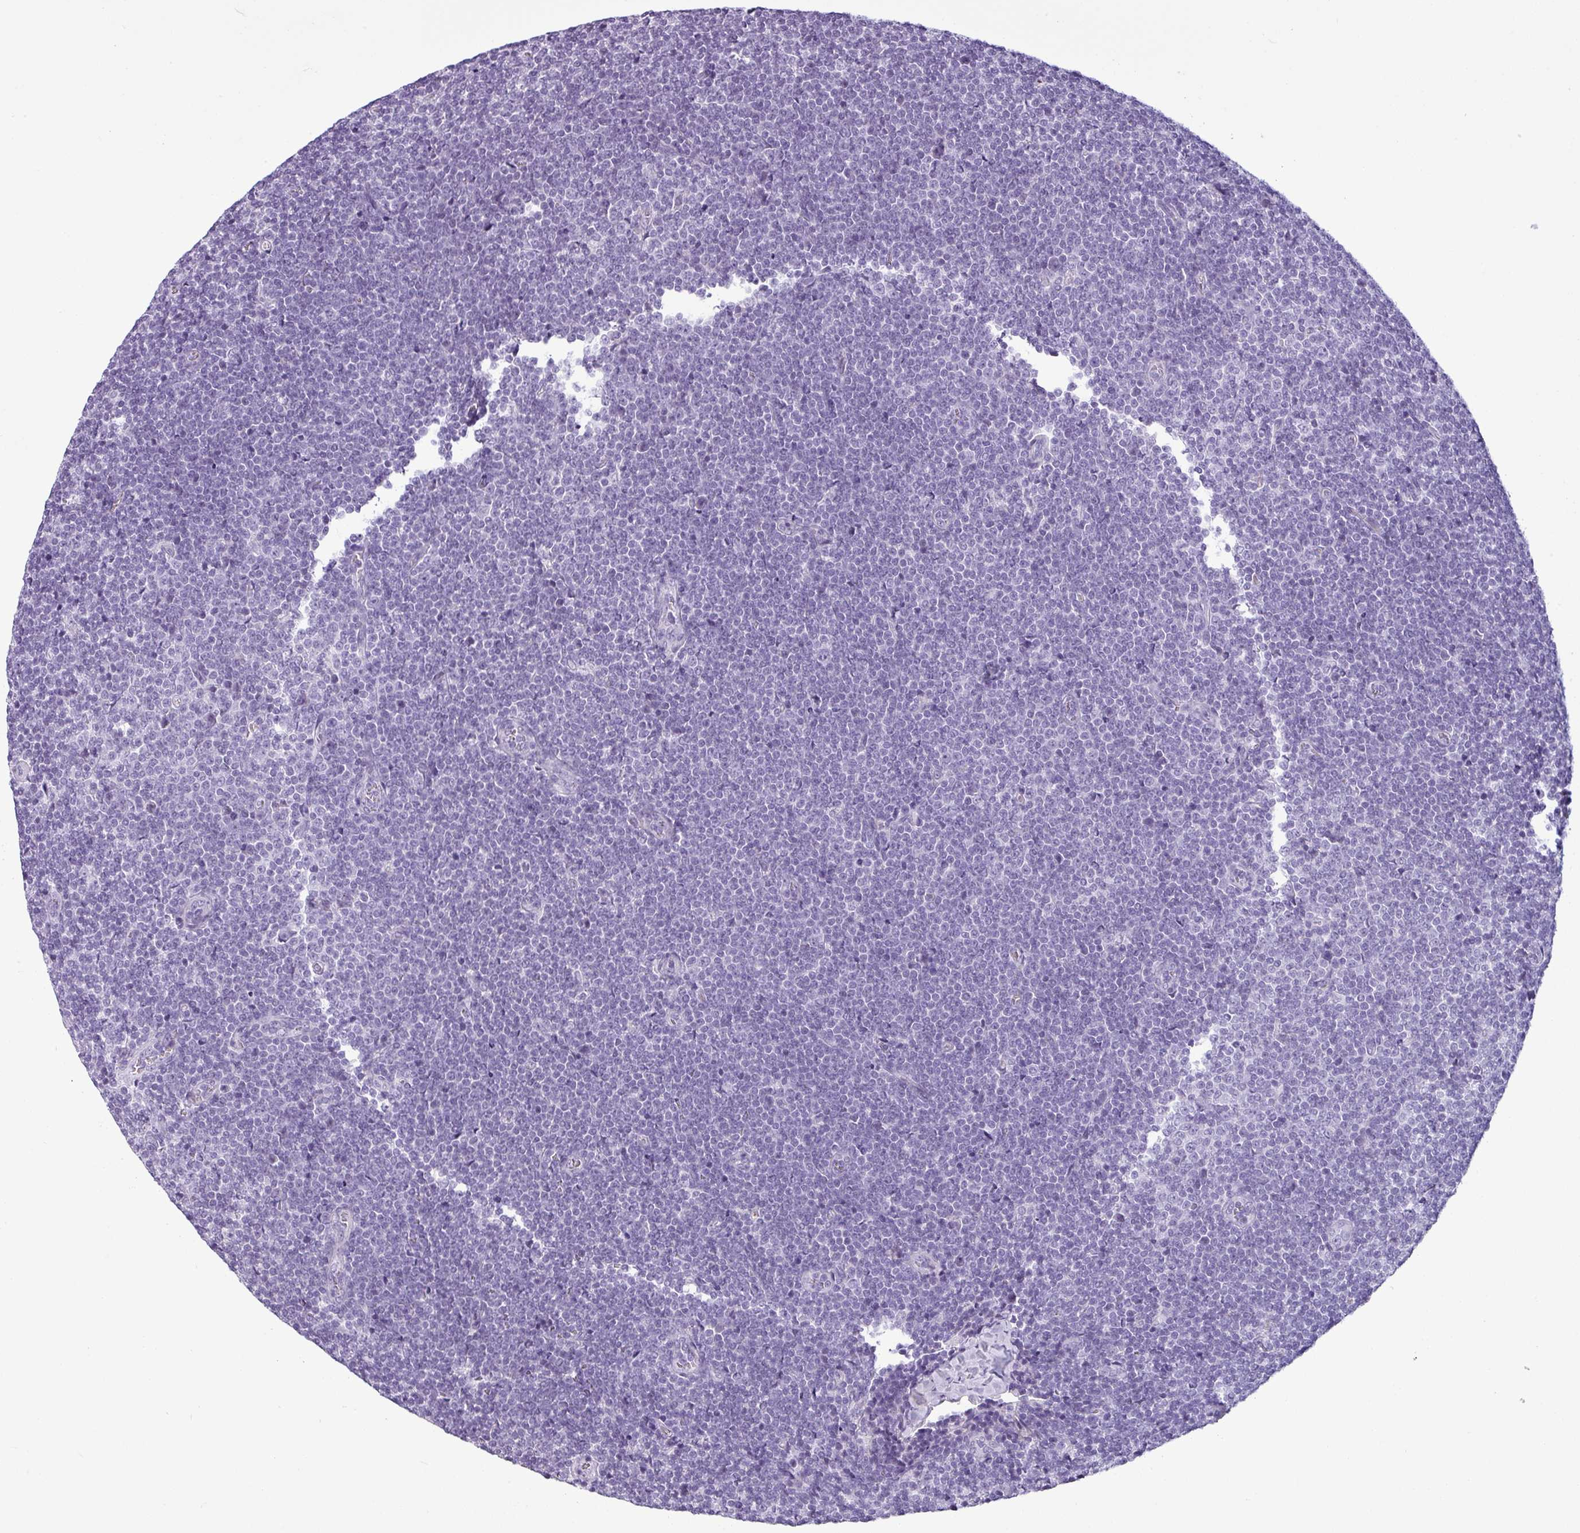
{"staining": {"intensity": "negative", "quantity": "none", "location": "none"}, "tissue": "lymphoma", "cell_type": "Tumor cells", "image_type": "cancer", "snomed": [{"axis": "morphology", "description": "Malignant lymphoma, non-Hodgkin's type, Low grade"}, {"axis": "topography", "description": "Lymph node"}], "caption": "DAB (3,3'-diaminobenzidine) immunohistochemical staining of malignant lymphoma, non-Hodgkin's type (low-grade) reveals no significant expression in tumor cells.", "gene": "CDH16", "patient": {"sex": "male", "age": 48}}